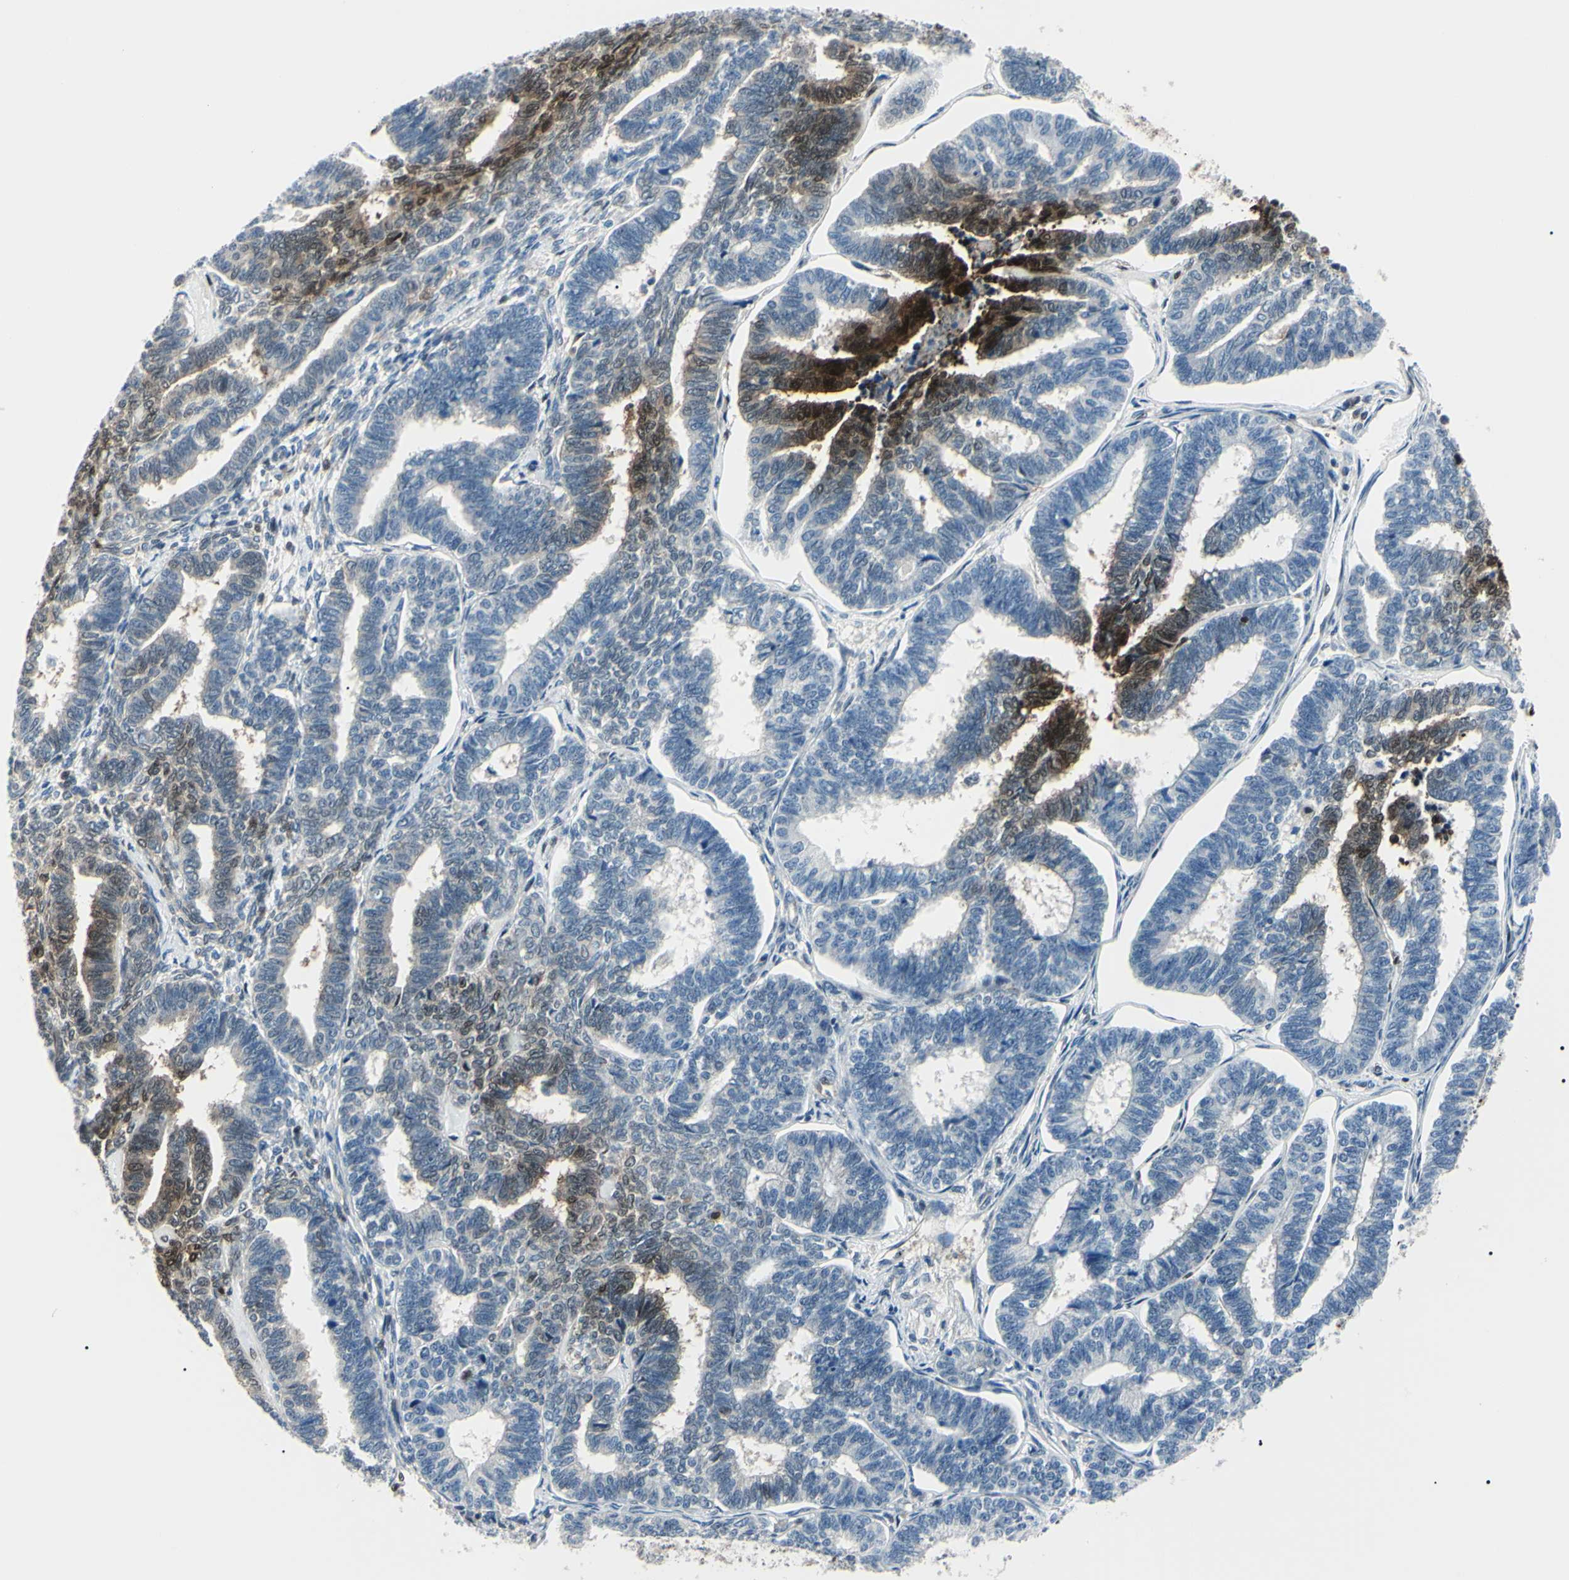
{"staining": {"intensity": "strong", "quantity": "<25%", "location": "cytoplasmic/membranous,nuclear"}, "tissue": "endometrial cancer", "cell_type": "Tumor cells", "image_type": "cancer", "snomed": [{"axis": "morphology", "description": "Adenocarcinoma, NOS"}, {"axis": "topography", "description": "Endometrium"}], "caption": "Immunohistochemical staining of endometrial cancer (adenocarcinoma) displays medium levels of strong cytoplasmic/membranous and nuclear protein positivity in about <25% of tumor cells. (brown staining indicates protein expression, while blue staining denotes nuclei).", "gene": "PGK1", "patient": {"sex": "female", "age": 70}}